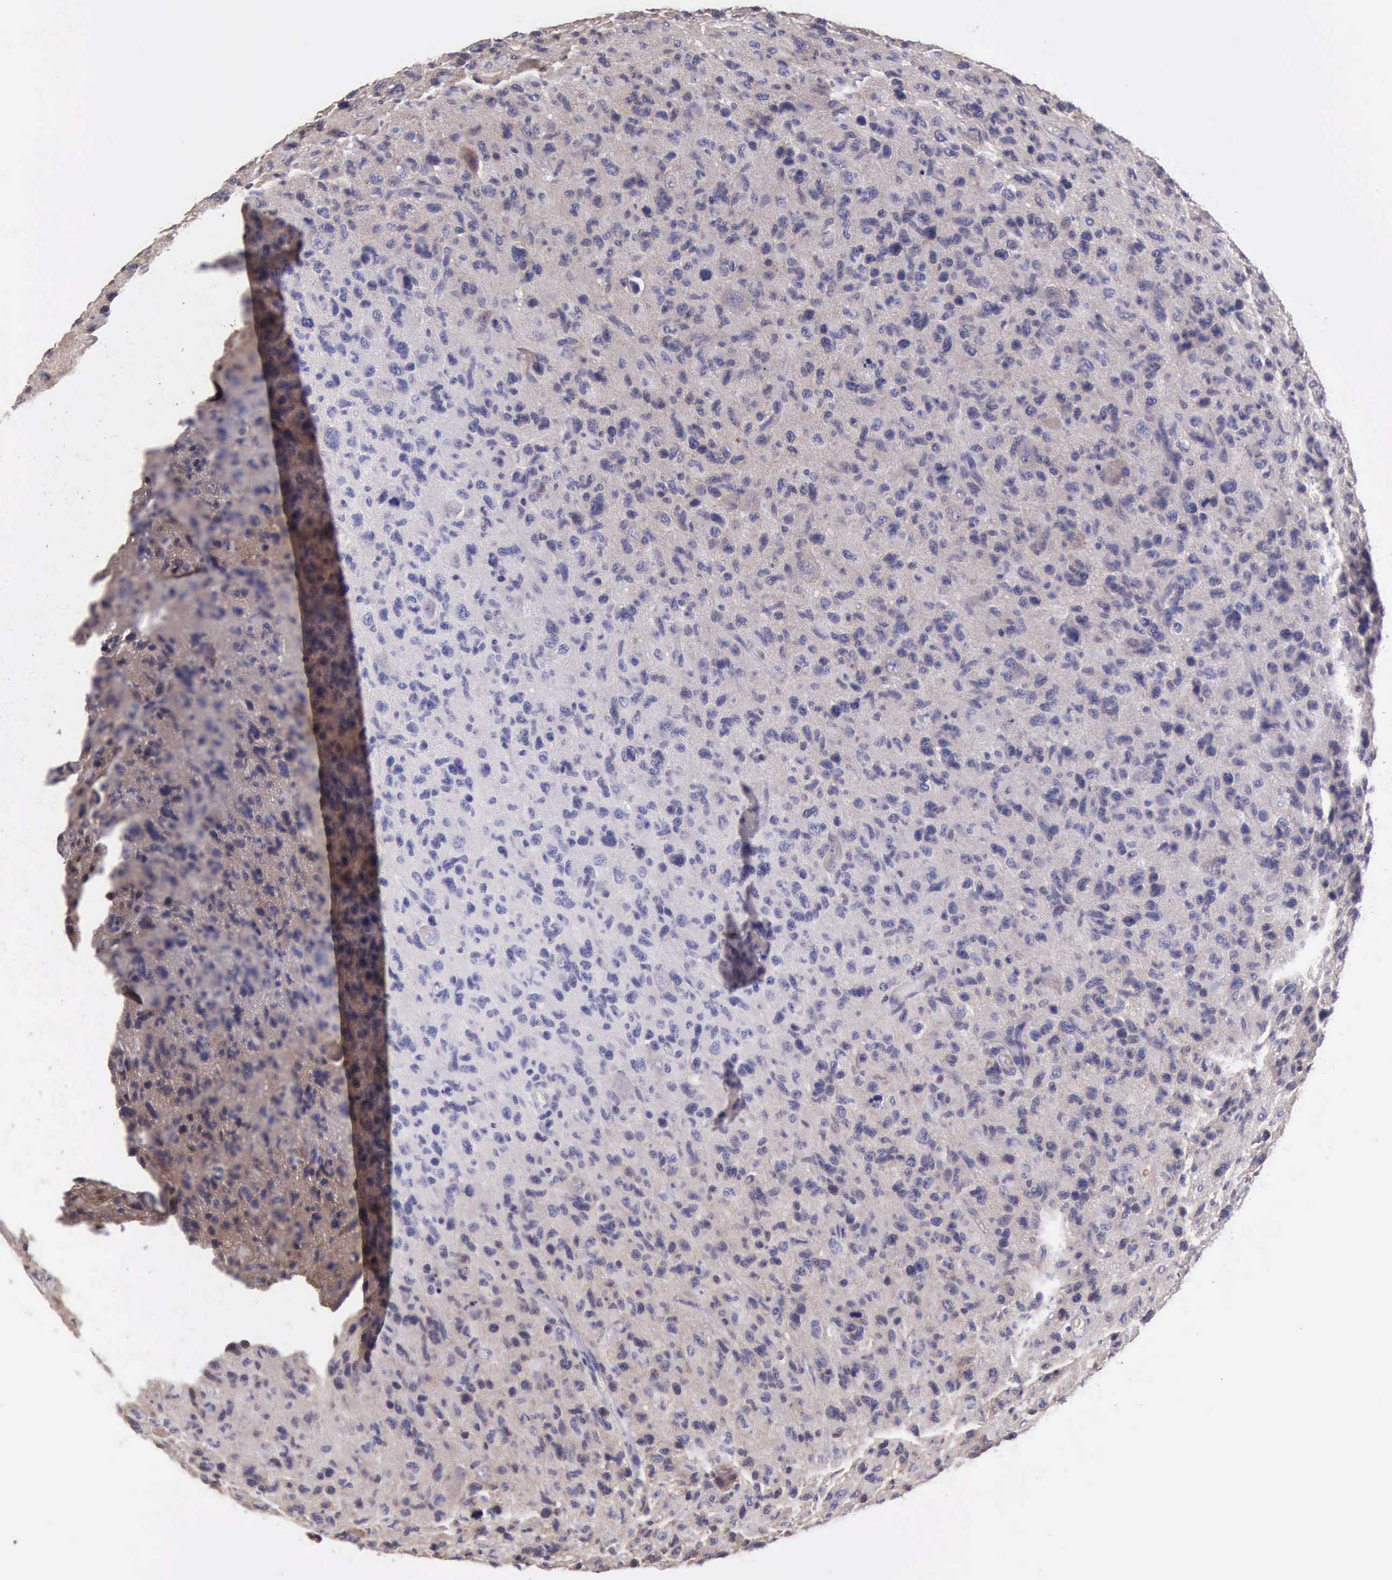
{"staining": {"intensity": "negative", "quantity": "none", "location": "none"}, "tissue": "glioma", "cell_type": "Tumor cells", "image_type": "cancer", "snomed": [{"axis": "morphology", "description": "Glioma, malignant, High grade"}, {"axis": "topography", "description": "Brain"}], "caption": "This is an IHC micrograph of malignant glioma (high-grade). There is no staining in tumor cells.", "gene": "KCND1", "patient": {"sex": "female", "age": 60}}